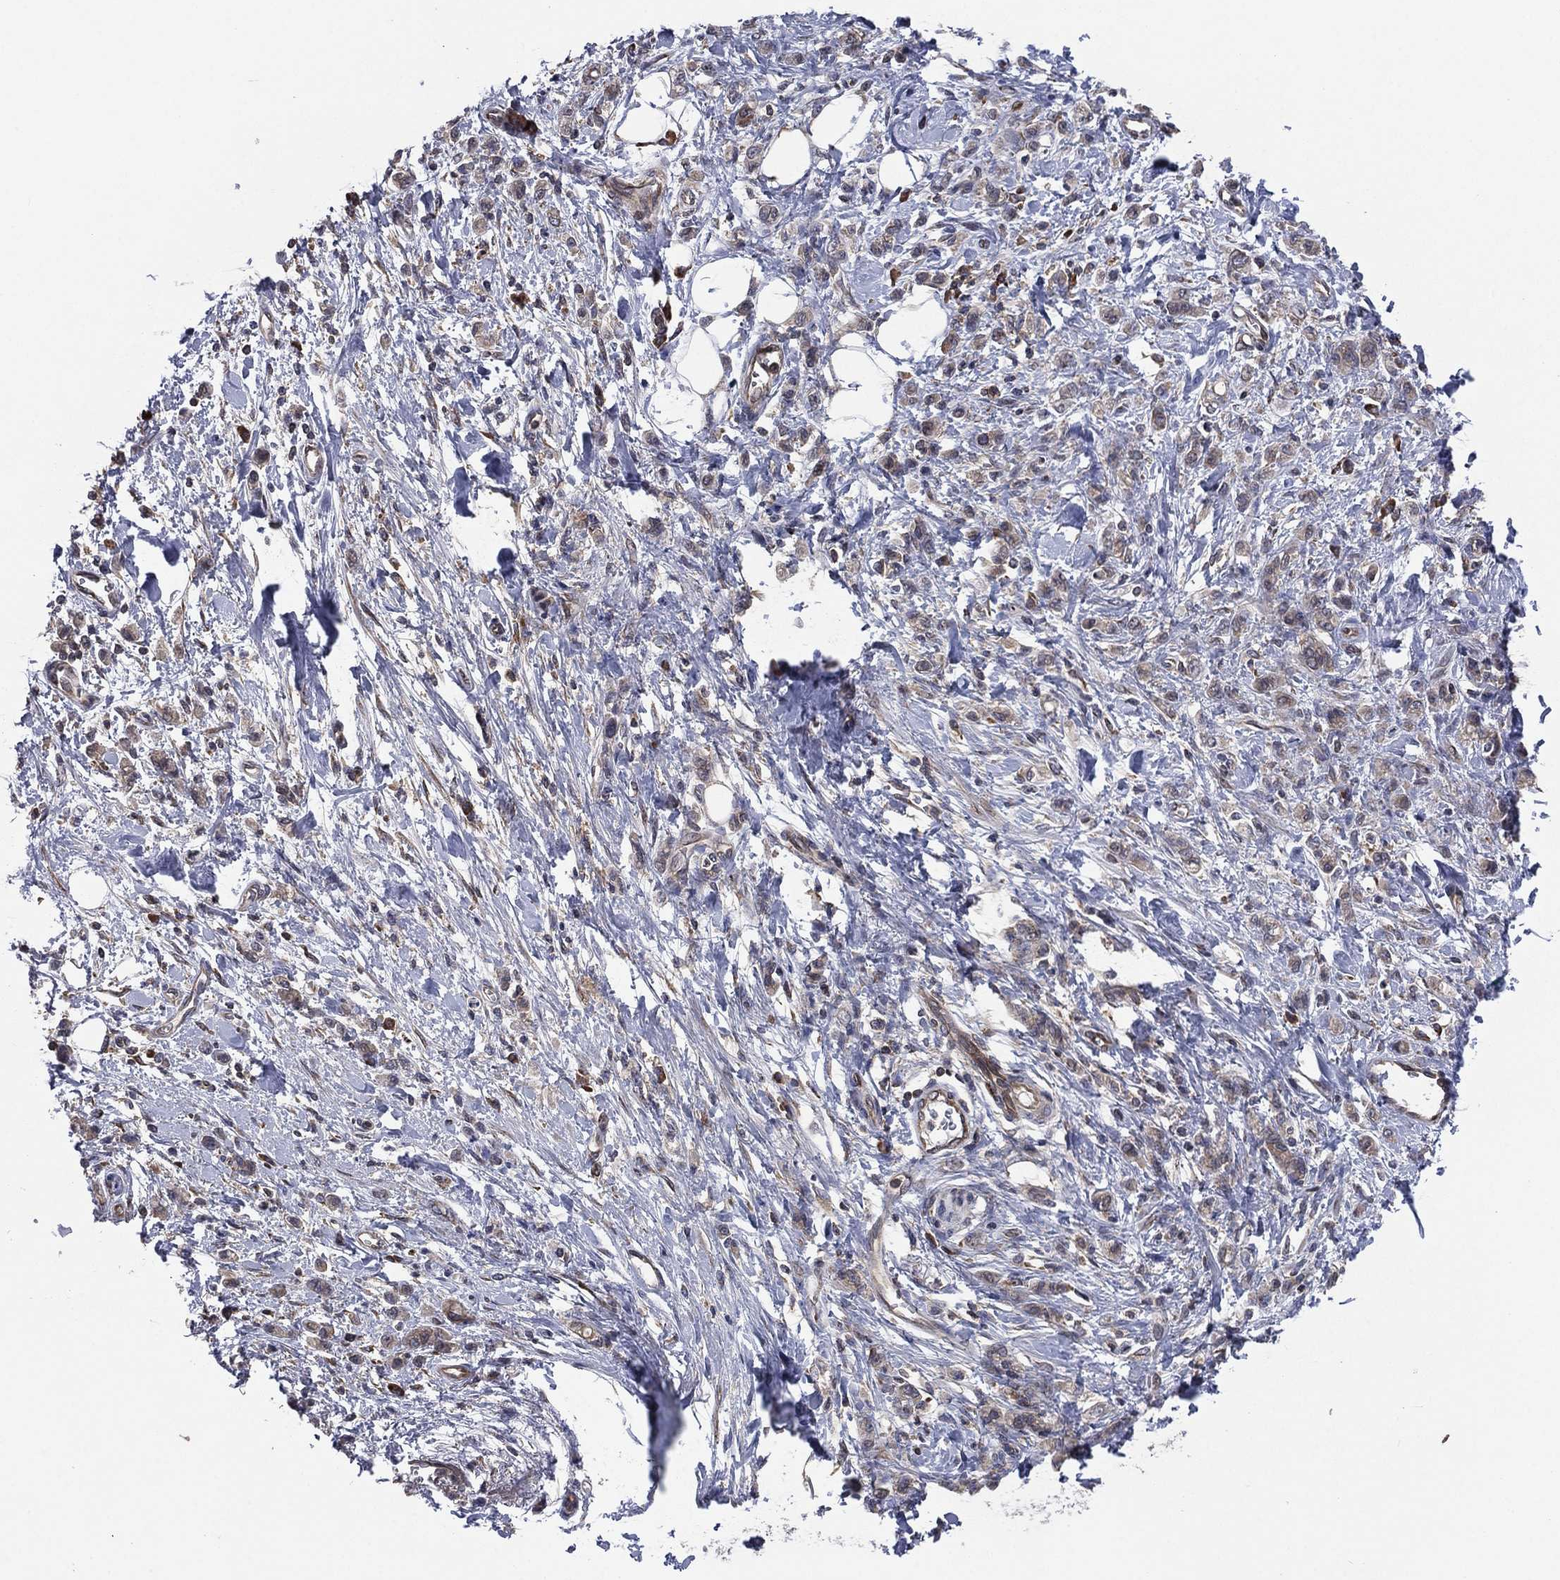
{"staining": {"intensity": "weak", "quantity": "<25%", "location": "cytoplasmic/membranous"}, "tissue": "stomach cancer", "cell_type": "Tumor cells", "image_type": "cancer", "snomed": [{"axis": "morphology", "description": "Adenocarcinoma, NOS"}, {"axis": "topography", "description": "Stomach"}], "caption": "Immunohistochemical staining of human stomach cancer displays no significant expression in tumor cells.", "gene": "C2orf76", "patient": {"sex": "male", "age": 77}}